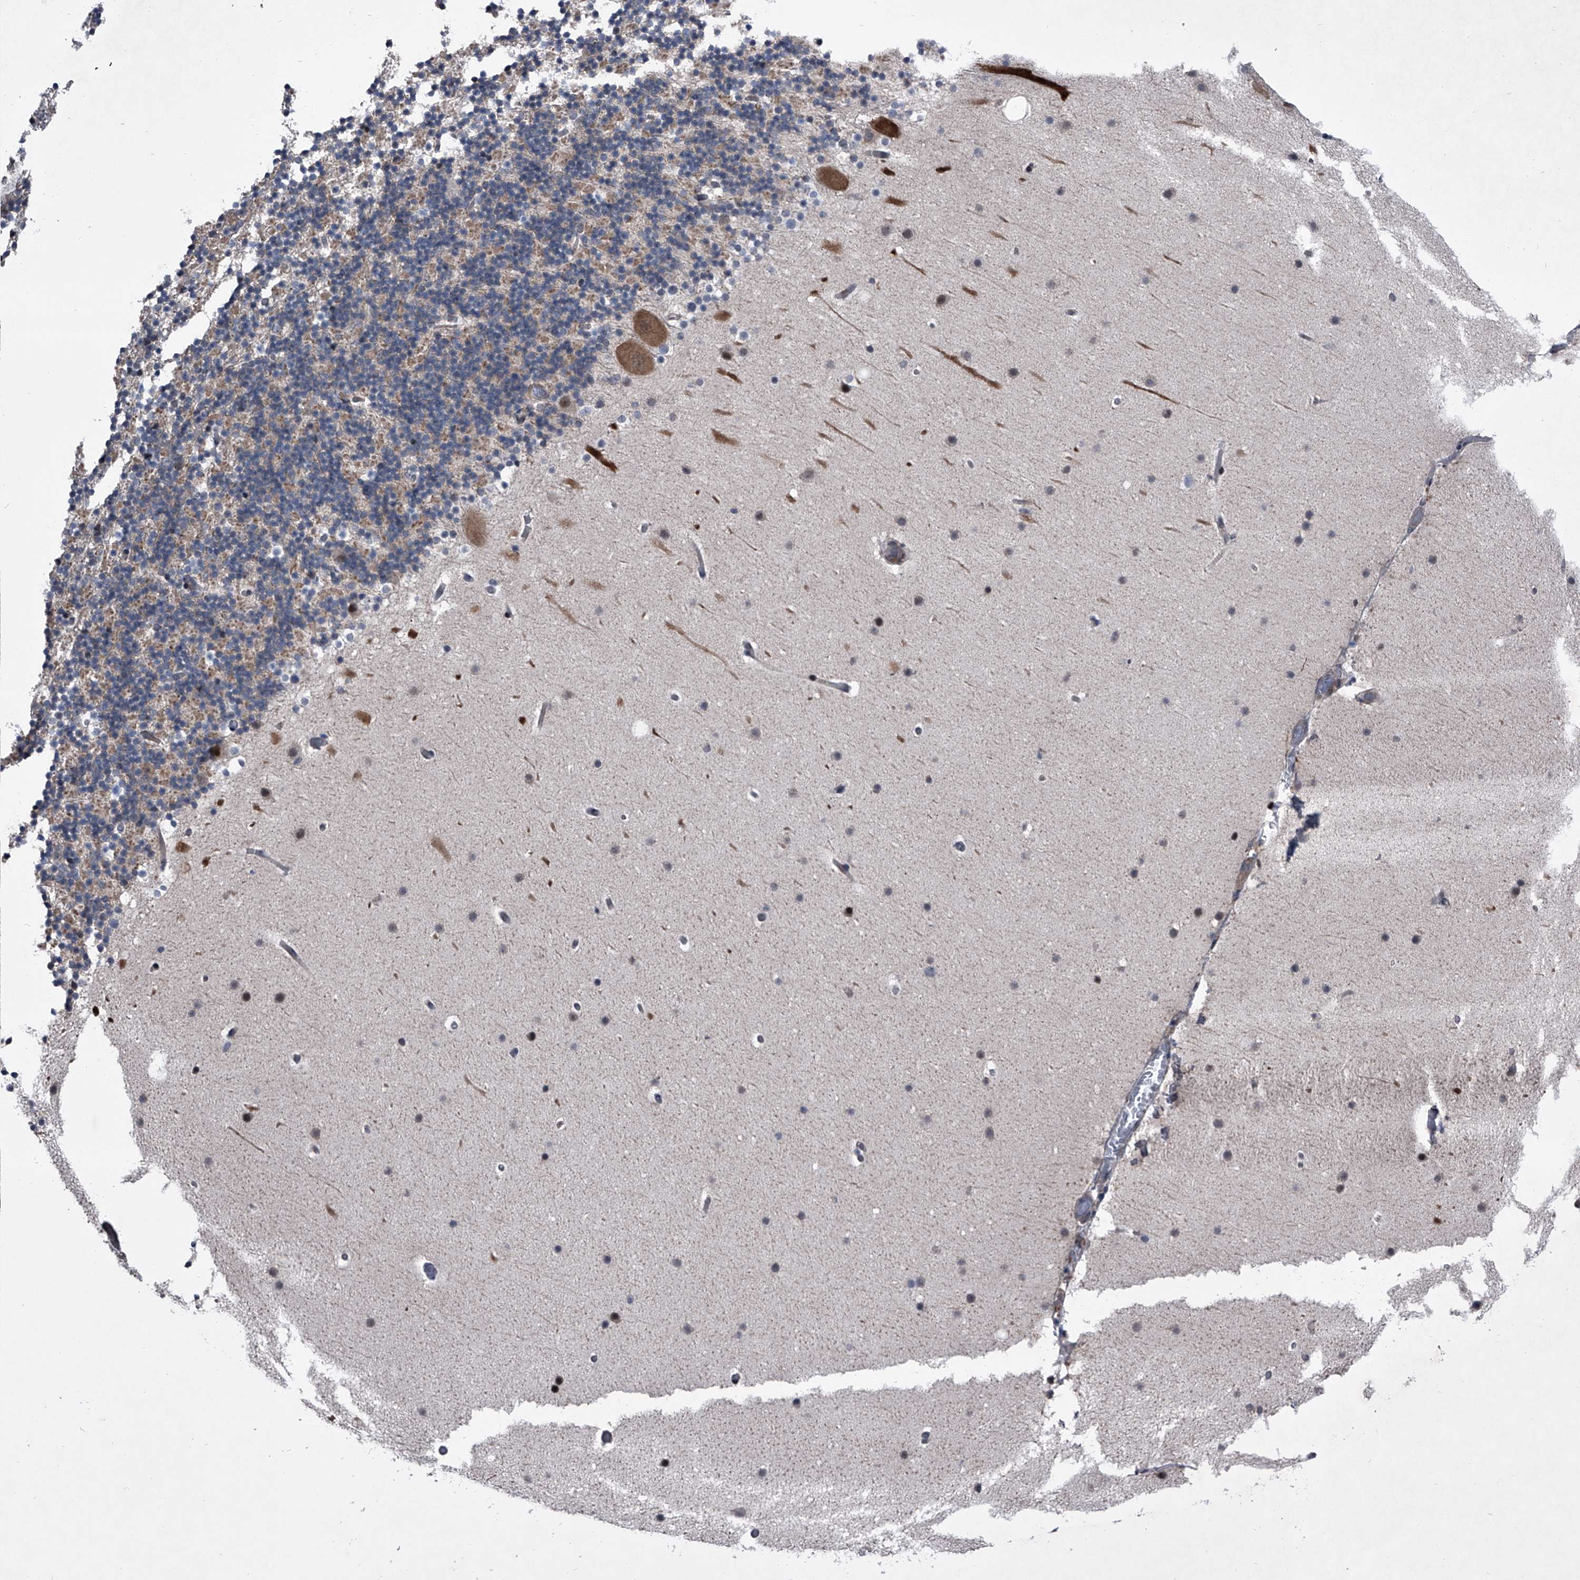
{"staining": {"intensity": "weak", "quantity": "25%-75%", "location": "cytoplasmic/membranous"}, "tissue": "cerebellum", "cell_type": "Cells in granular layer", "image_type": "normal", "snomed": [{"axis": "morphology", "description": "Normal tissue, NOS"}, {"axis": "topography", "description": "Cerebellum"}], "caption": "IHC image of normal cerebellum stained for a protein (brown), which reveals low levels of weak cytoplasmic/membranous staining in about 25%-75% of cells in granular layer.", "gene": "ELK4", "patient": {"sex": "male", "age": 57}}